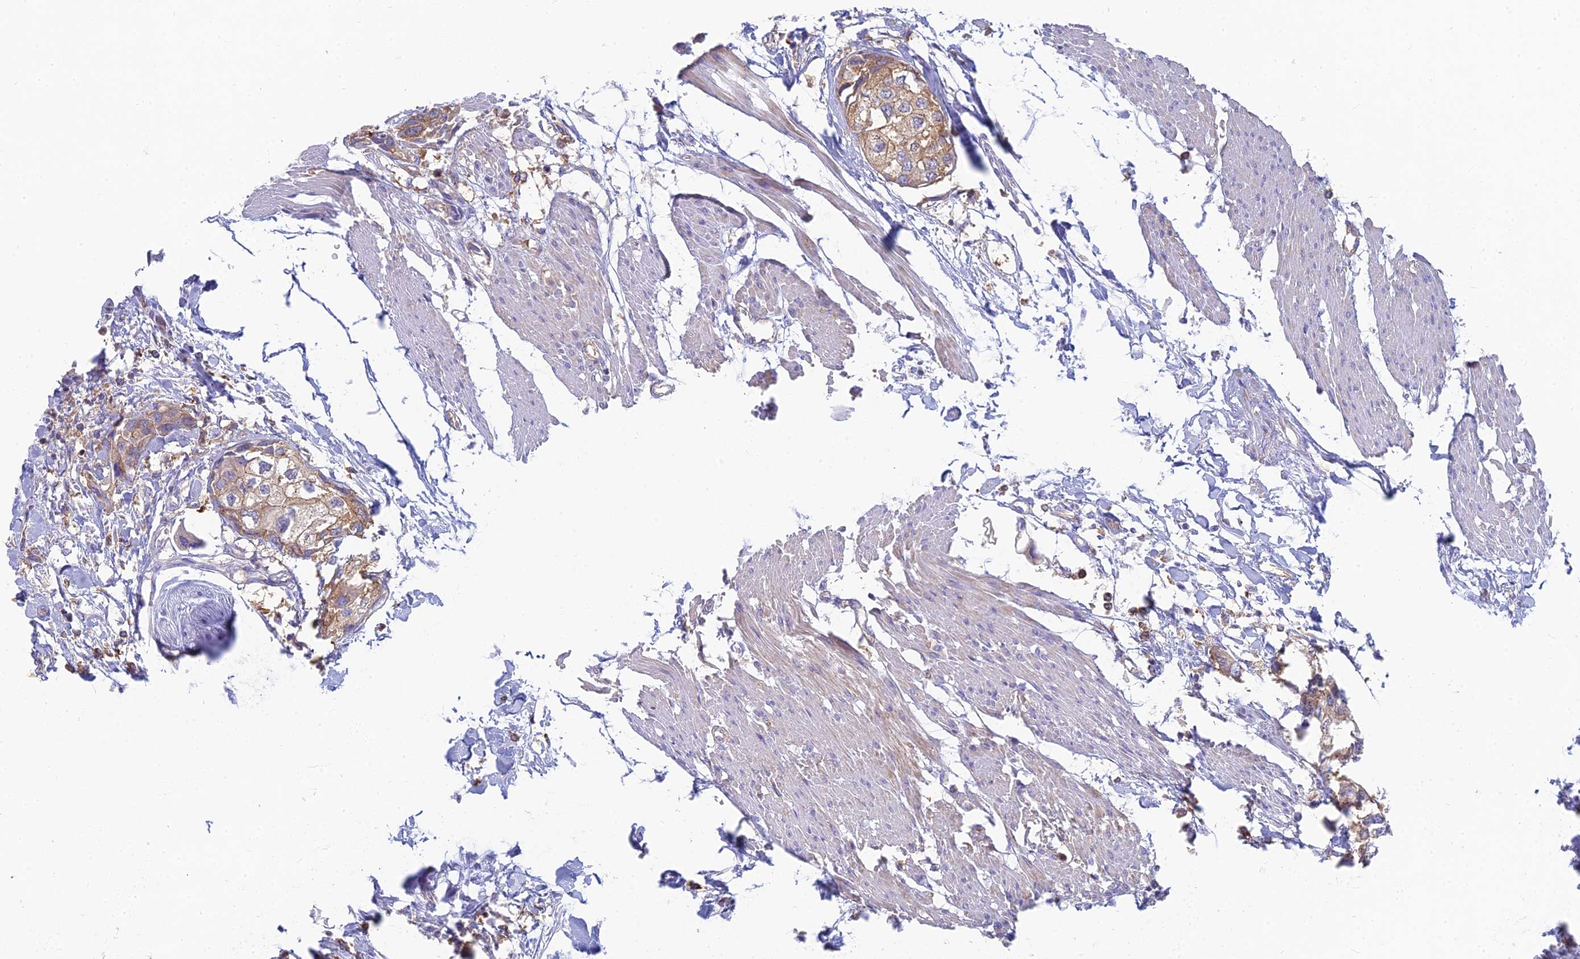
{"staining": {"intensity": "weak", "quantity": ">75%", "location": "cytoplasmic/membranous"}, "tissue": "urothelial cancer", "cell_type": "Tumor cells", "image_type": "cancer", "snomed": [{"axis": "morphology", "description": "Urothelial carcinoma, High grade"}, {"axis": "topography", "description": "Urinary bladder"}], "caption": "DAB immunohistochemical staining of urothelial cancer displays weak cytoplasmic/membranous protein staining in approximately >75% of tumor cells.", "gene": "STRN4", "patient": {"sex": "male", "age": 64}}